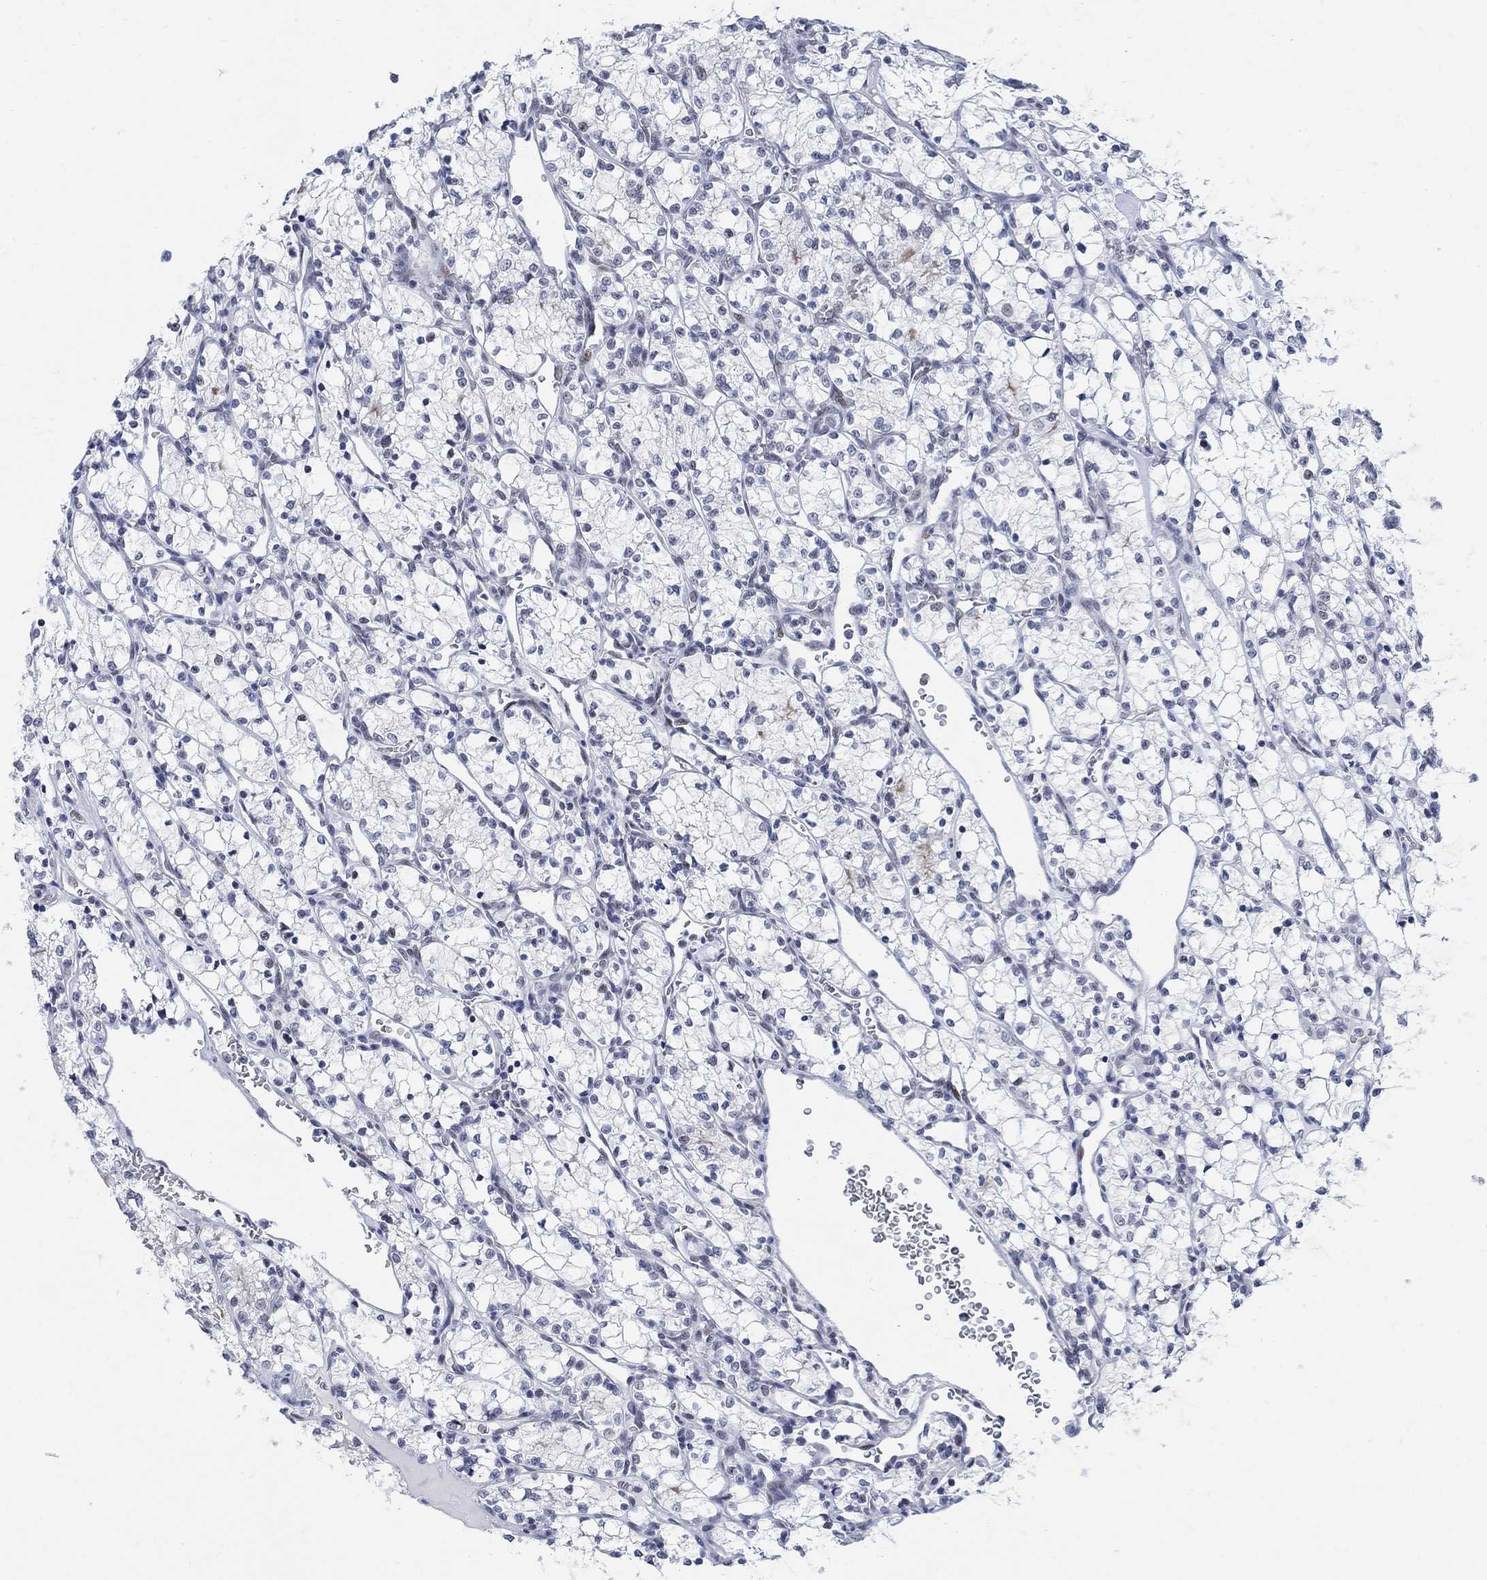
{"staining": {"intensity": "negative", "quantity": "none", "location": "none"}, "tissue": "renal cancer", "cell_type": "Tumor cells", "image_type": "cancer", "snomed": [{"axis": "morphology", "description": "Adenocarcinoma, NOS"}, {"axis": "topography", "description": "Kidney"}], "caption": "A micrograph of human renal adenocarcinoma is negative for staining in tumor cells. (DAB (3,3'-diaminobenzidine) immunohistochemistry visualized using brightfield microscopy, high magnification).", "gene": "DLK1", "patient": {"sex": "female", "age": 69}}